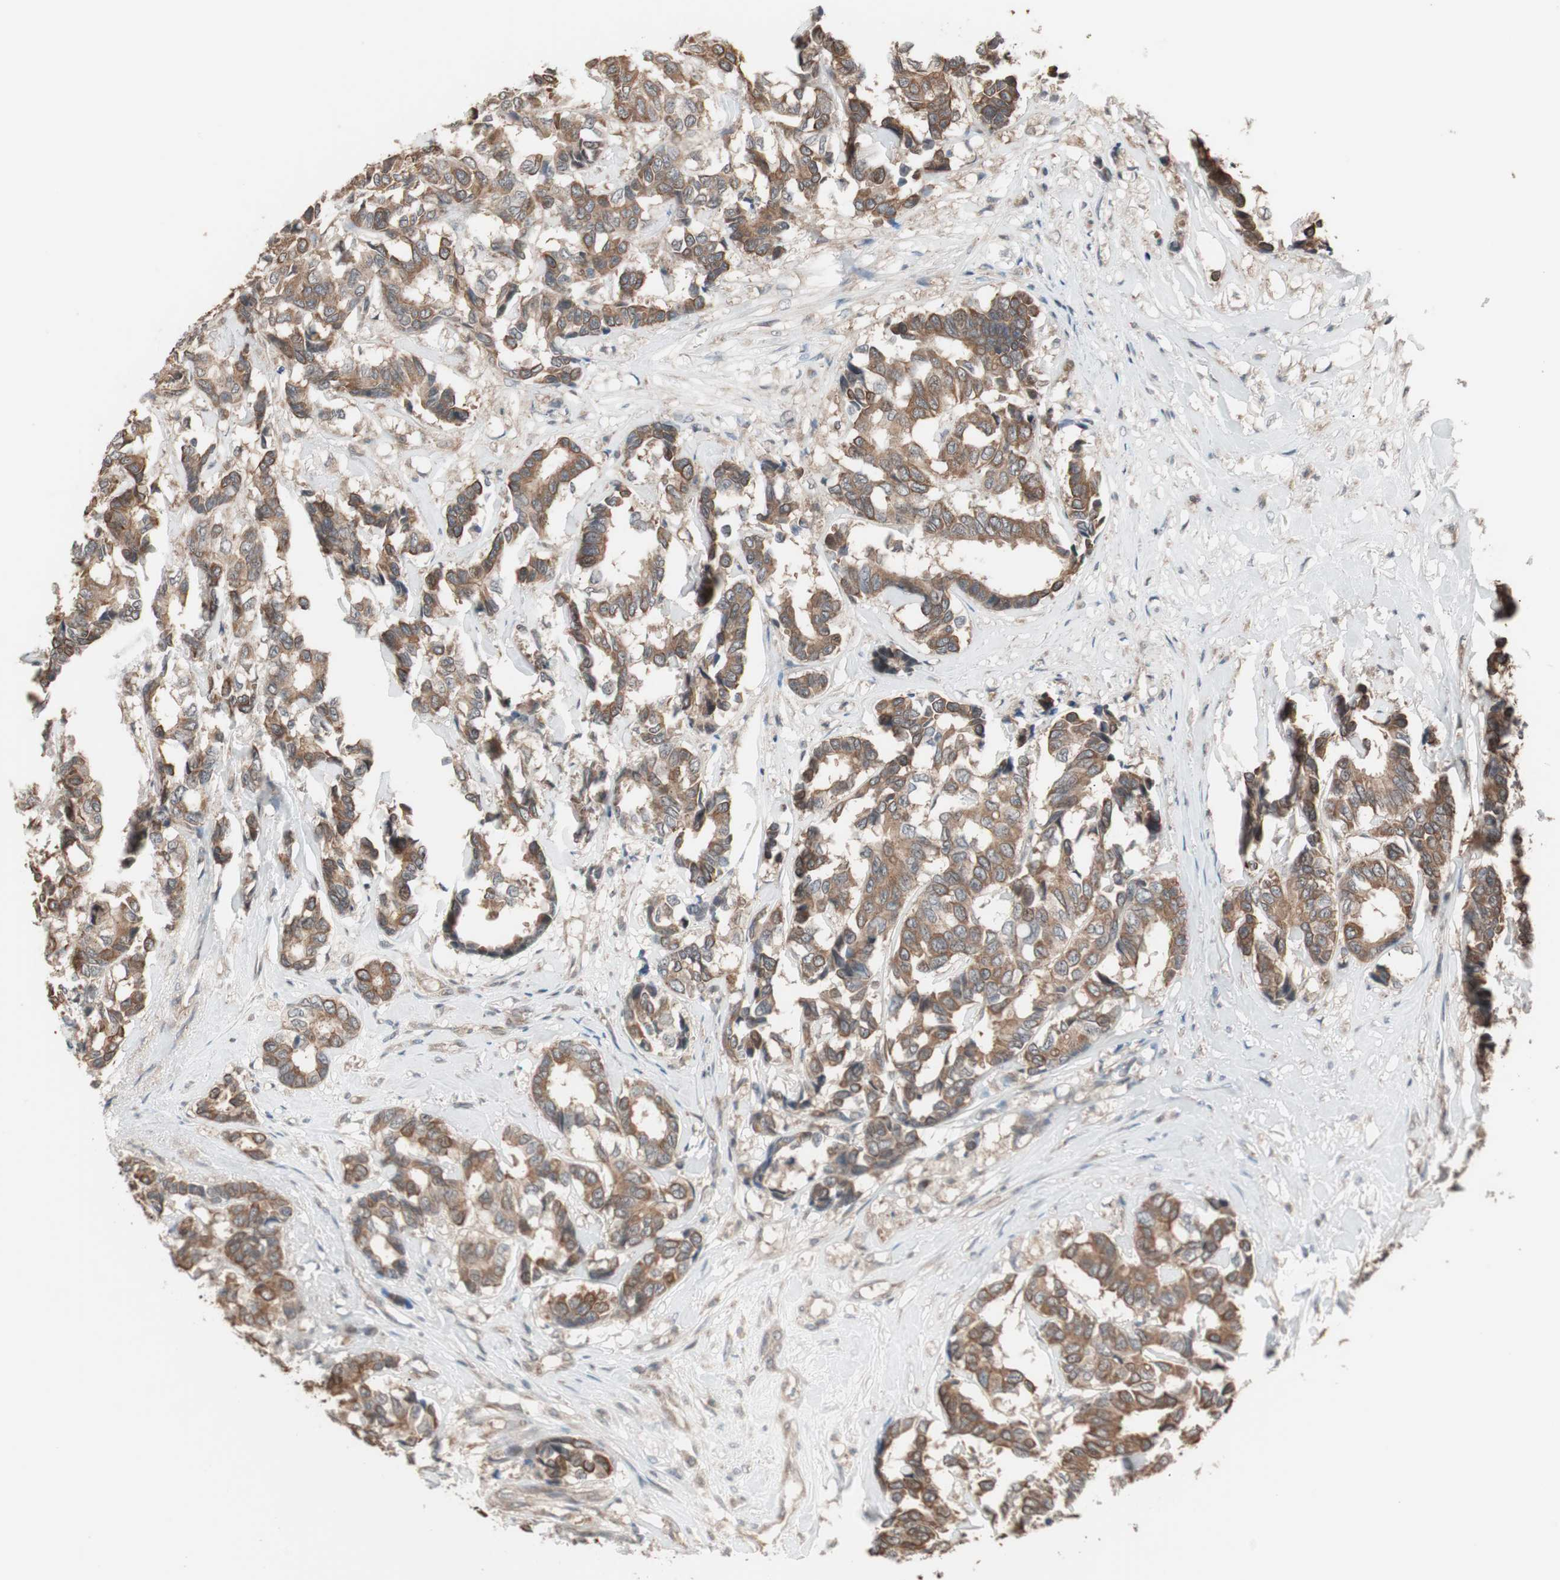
{"staining": {"intensity": "moderate", "quantity": ">75%", "location": "cytoplasmic/membranous"}, "tissue": "breast cancer", "cell_type": "Tumor cells", "image_type": "cancer", "snomed": [{"axis": "morphology", "description": "Duct carcinoma"}, {"axis": "topography", "description": "Breast"}], "caption": "Immunohistochemical staining of infiltrating ductal carcinoma (breast) exhibits medium levels of moderate cytoplasmic/membranous protein positivity in about >75% of tumor cells.", "gene": "FBXO5", "patient": {"sex": "female", "age": 87}}